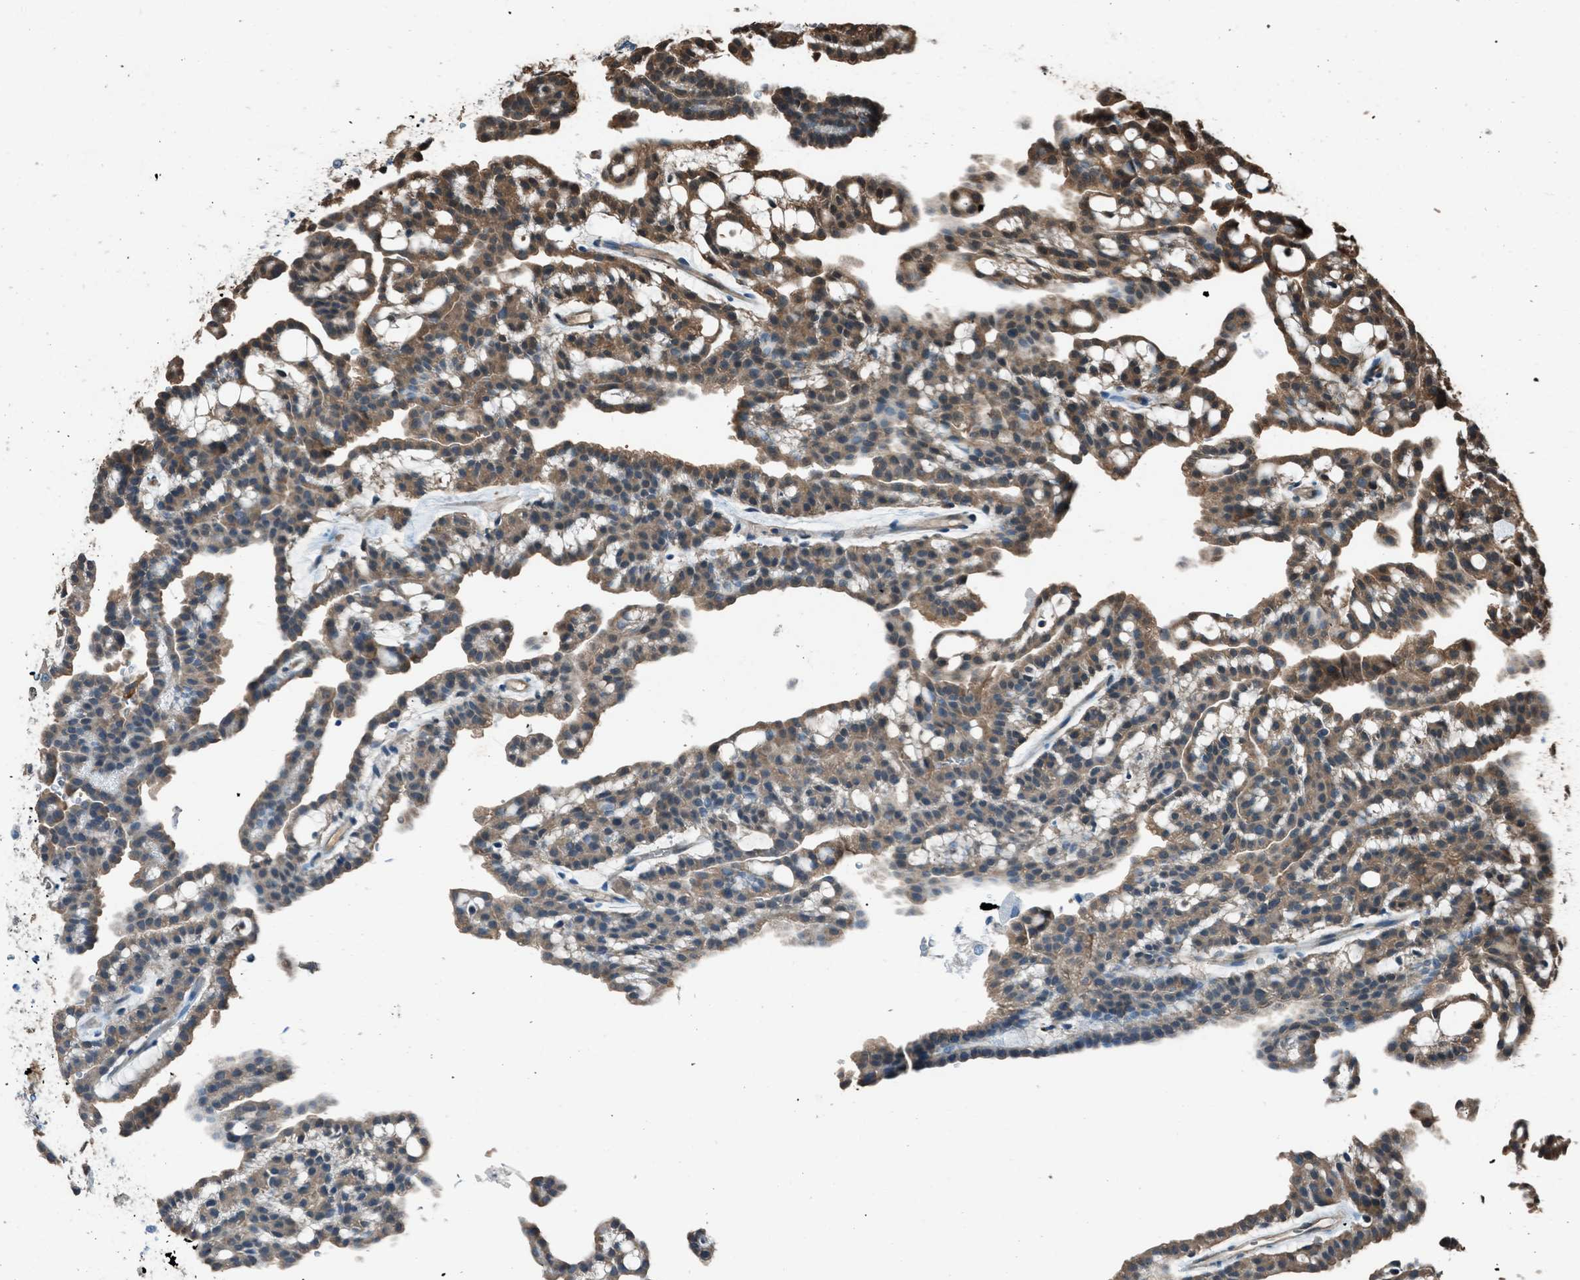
{"staining": {"intensity": "moderate", "quantity": ">75%", "location": "cytoplasmic/membranous"}, "tissue": "renal cancer", "cell_type": "Tumor cells", "image_type": "cancer", "snomed": [{"axis": "morphology", "description": "Adenocarcinoma, NOS"}, {"axis": "topography", "description": "Kidney"}], "caption": "Immunohistochemical staining of human renal adenocarcinoma displays moderate cytoplasmic/membranous protein staining in approximately >75% of tumor cells.", "gene": "YWHAG", "patient": {"sex": "male", "age": 63}}